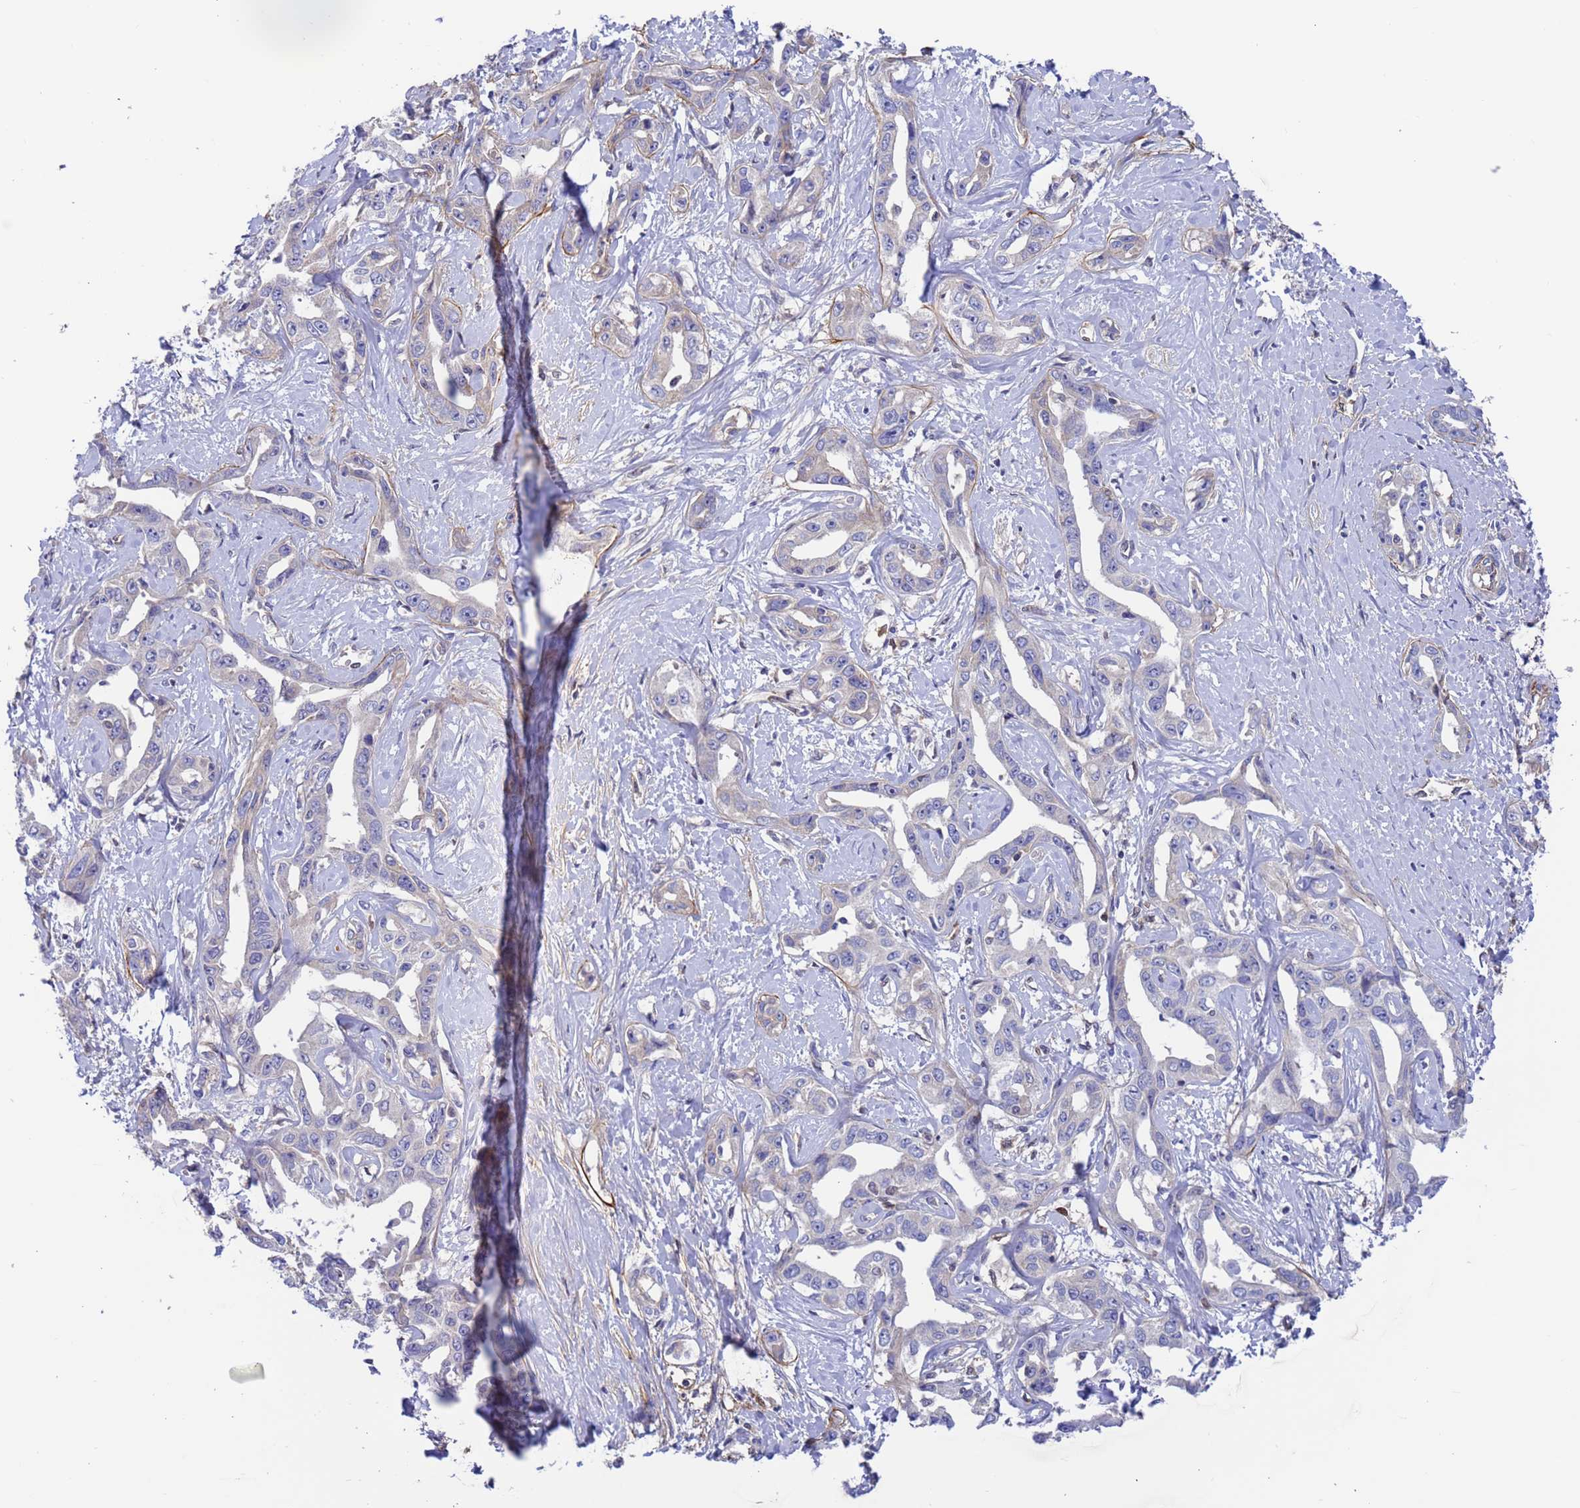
{"staining": {"intensity": "negative", "quantity": "none", "location": "none"}, "tissue": "liver cancer", "cell_type": "Tumor cells", "image_type": "cancer", "snomed": [{"axis": "morphology", "description": "Cholangiocarcinoma"}, {"axis": "topography", "description": "Liver"}], "caption": "DAB (3,3'-diaminobenzidine) immunohistochemical staining of human liver cancer demonstrates no significant expression in tumor cells.", "gene": "FOXRED1", "patient": {"sex": "male", "age": 59}}